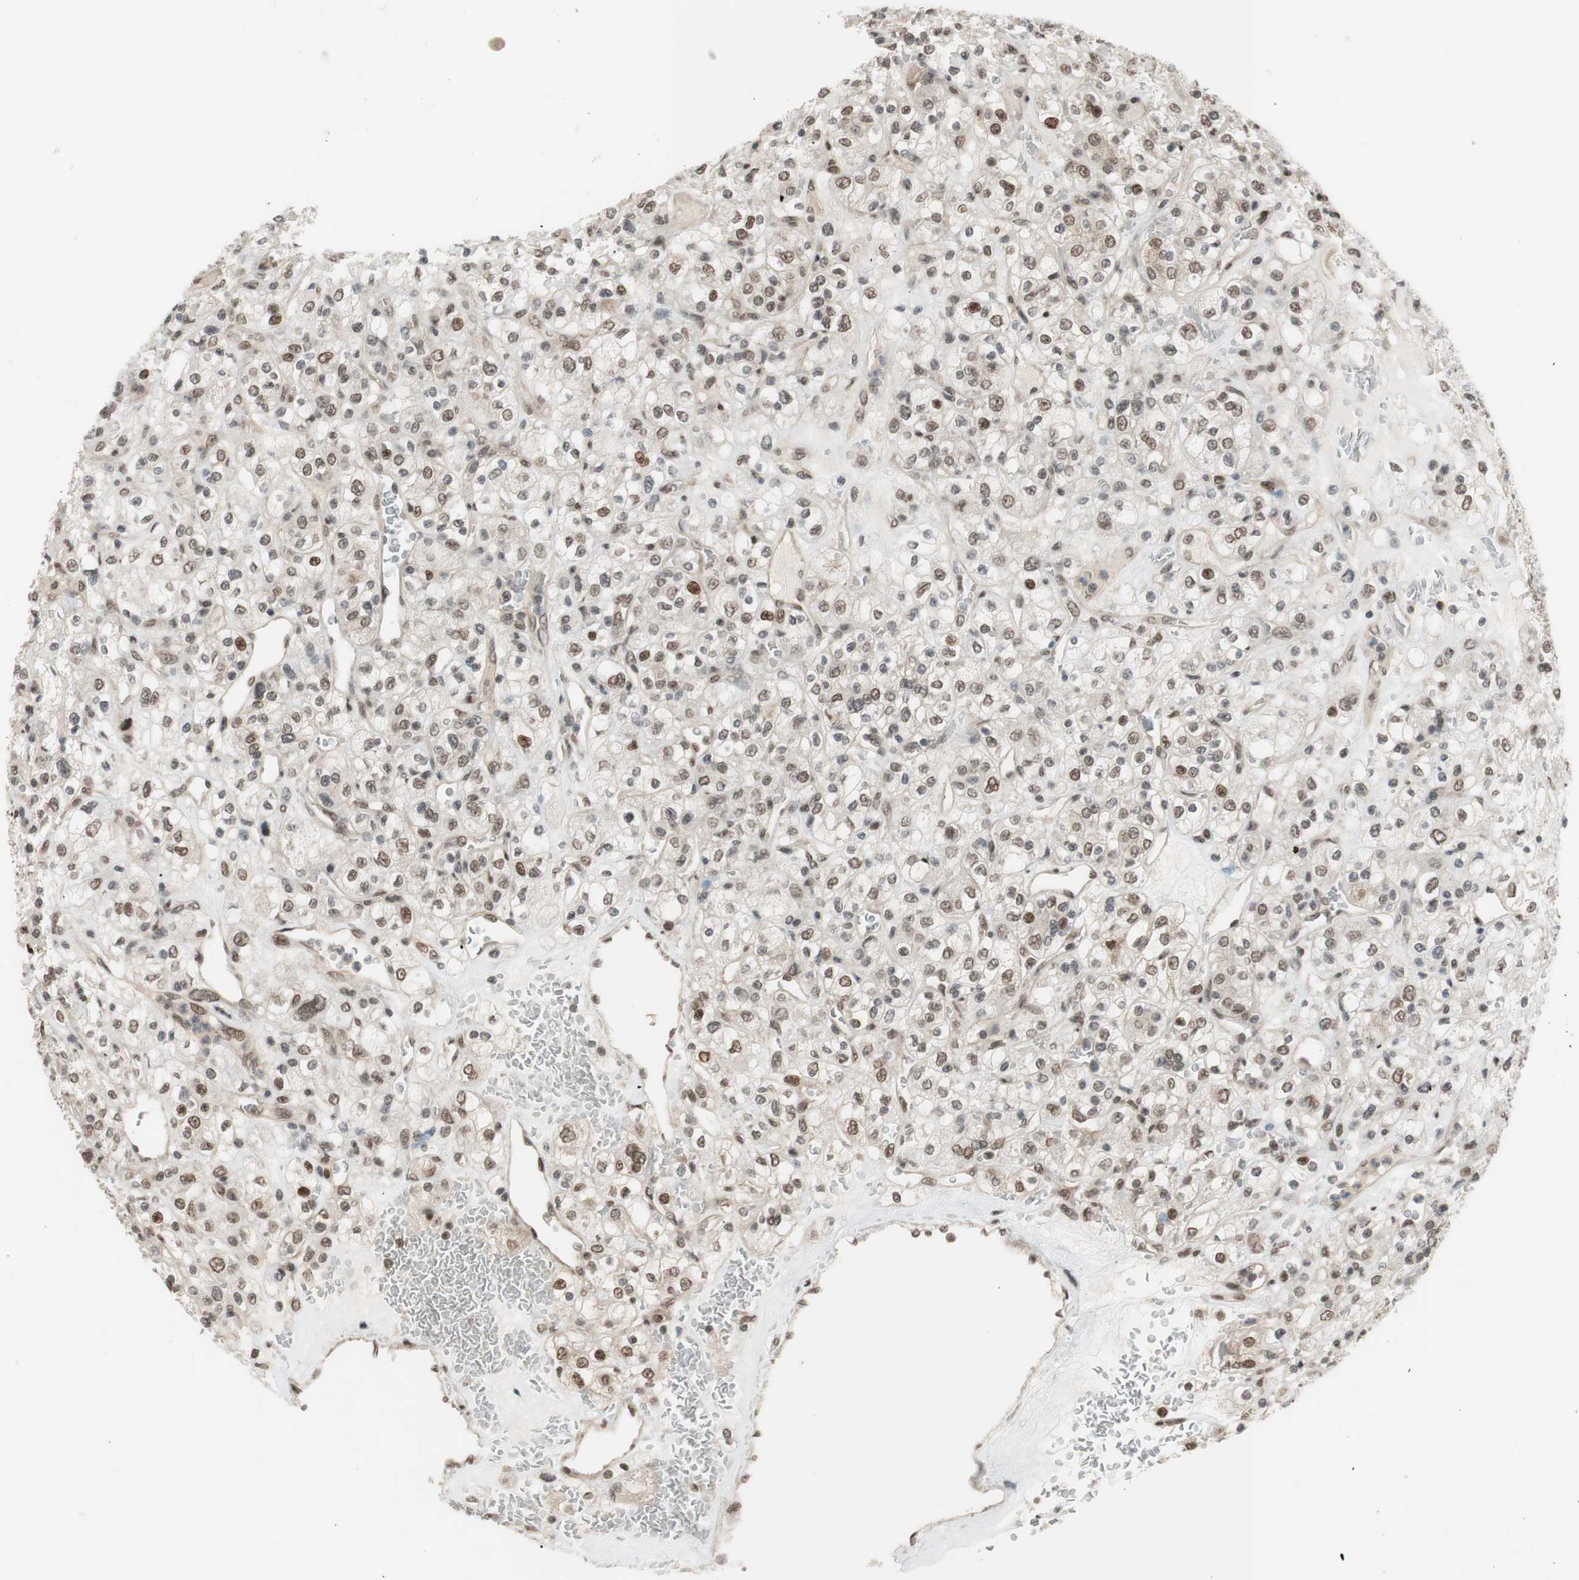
{"staining": {"intensity": "weak", "quantity": ">75%", "location": "nuclear"}, "tissue": "renal cancer", "cell_type": "Tumor cells", "image_type": "cancer", "snomed": [{"axis": "morphology", "description": "Normal tissue, NOS"}, {"axis": "morphology", "description": "Adenocarcinoma, NOS"}, {"axis": "topography", "description": "Kidney"}], "caption": "A high-resolution histopathology image shows immunohistochemistry staining of renal cancer, which reveals weak nuclear positivity in about >75% of tumor cells.", "gene": "SUFU", "patient": {"sex": "female", "age": 72}}